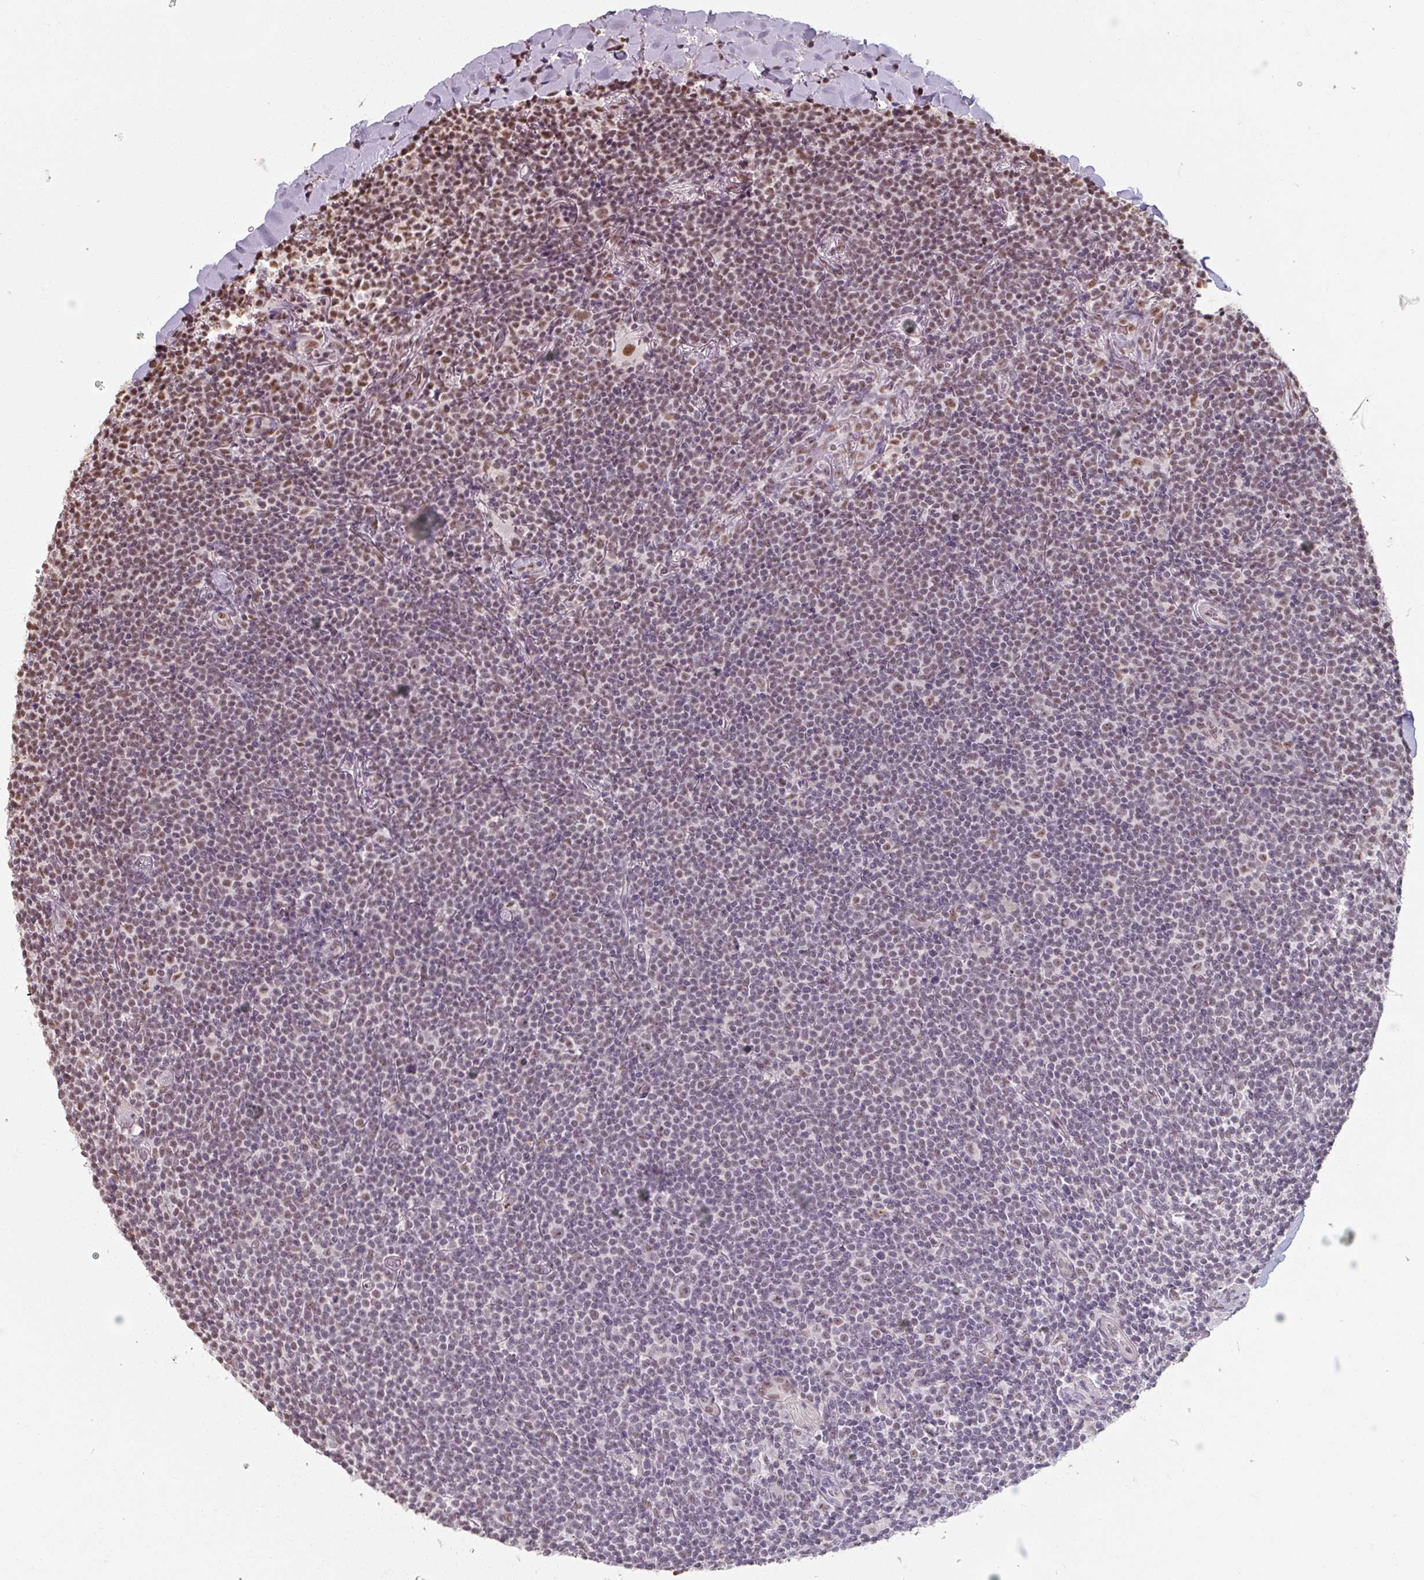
{"staining": {"intensity": "moderate", "quantity": "25%-75%", "location": "nuclear"}, "tissue": "lymphoma", "cell_type": "Tumor cells", "image_type": "cancer", "snomed": [{"axis": "morphology", "description": "Malignant lymphoma, non-Hodgkin's type, Low grade"}, {"axis": "topography", "description": "Lung"}], "caption": "The image reveals immunohistochemical staining of lymphoma. There is moderate nuclear expression is seen in about 25%-75% of tumor cells.", "gene": "ZFTRAF1", "patient": {"sex": "female", "age": 71}}